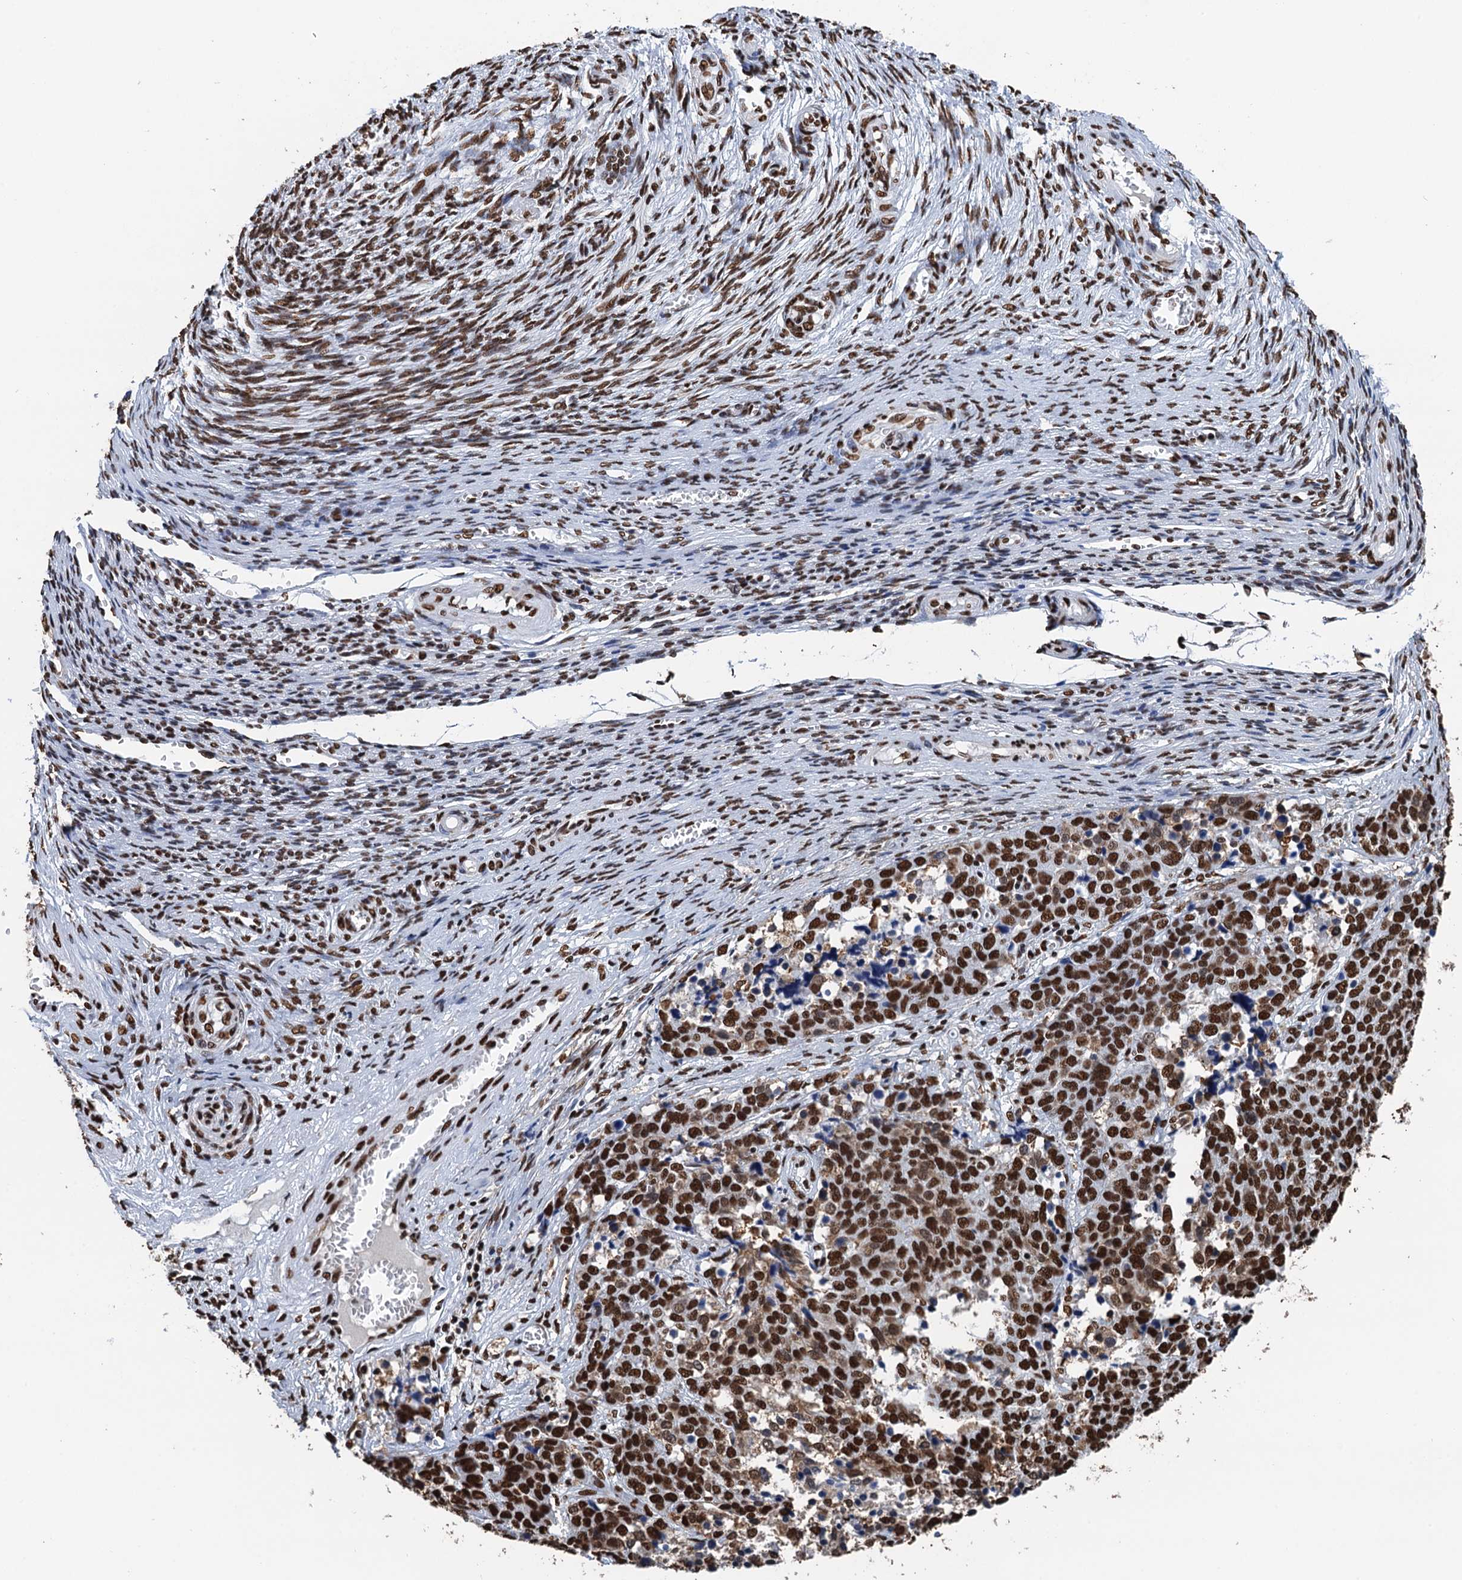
{"staining": {"intensity": "strong", "quantity": ">75%", "location": "nuclear"}, "tissue": "ovarian cancer", "cell_type": "Tumor cells", "image_type": "cancer", "snomed": [{"axis": "morphology", "description": "Cystadenocarcinoma, serous, NOS"}, {"axis": "topography", "description": "Ovary"}], "caption": "Immunohistochemistry (DAB) staining of human ovarian cancer (serous cystadenocarcinoma) shows strong nuclear protein staining in approximately >75% of tumor cells.", "gene": "UBA2", "patient": {"sex": "female", "age": 44}}